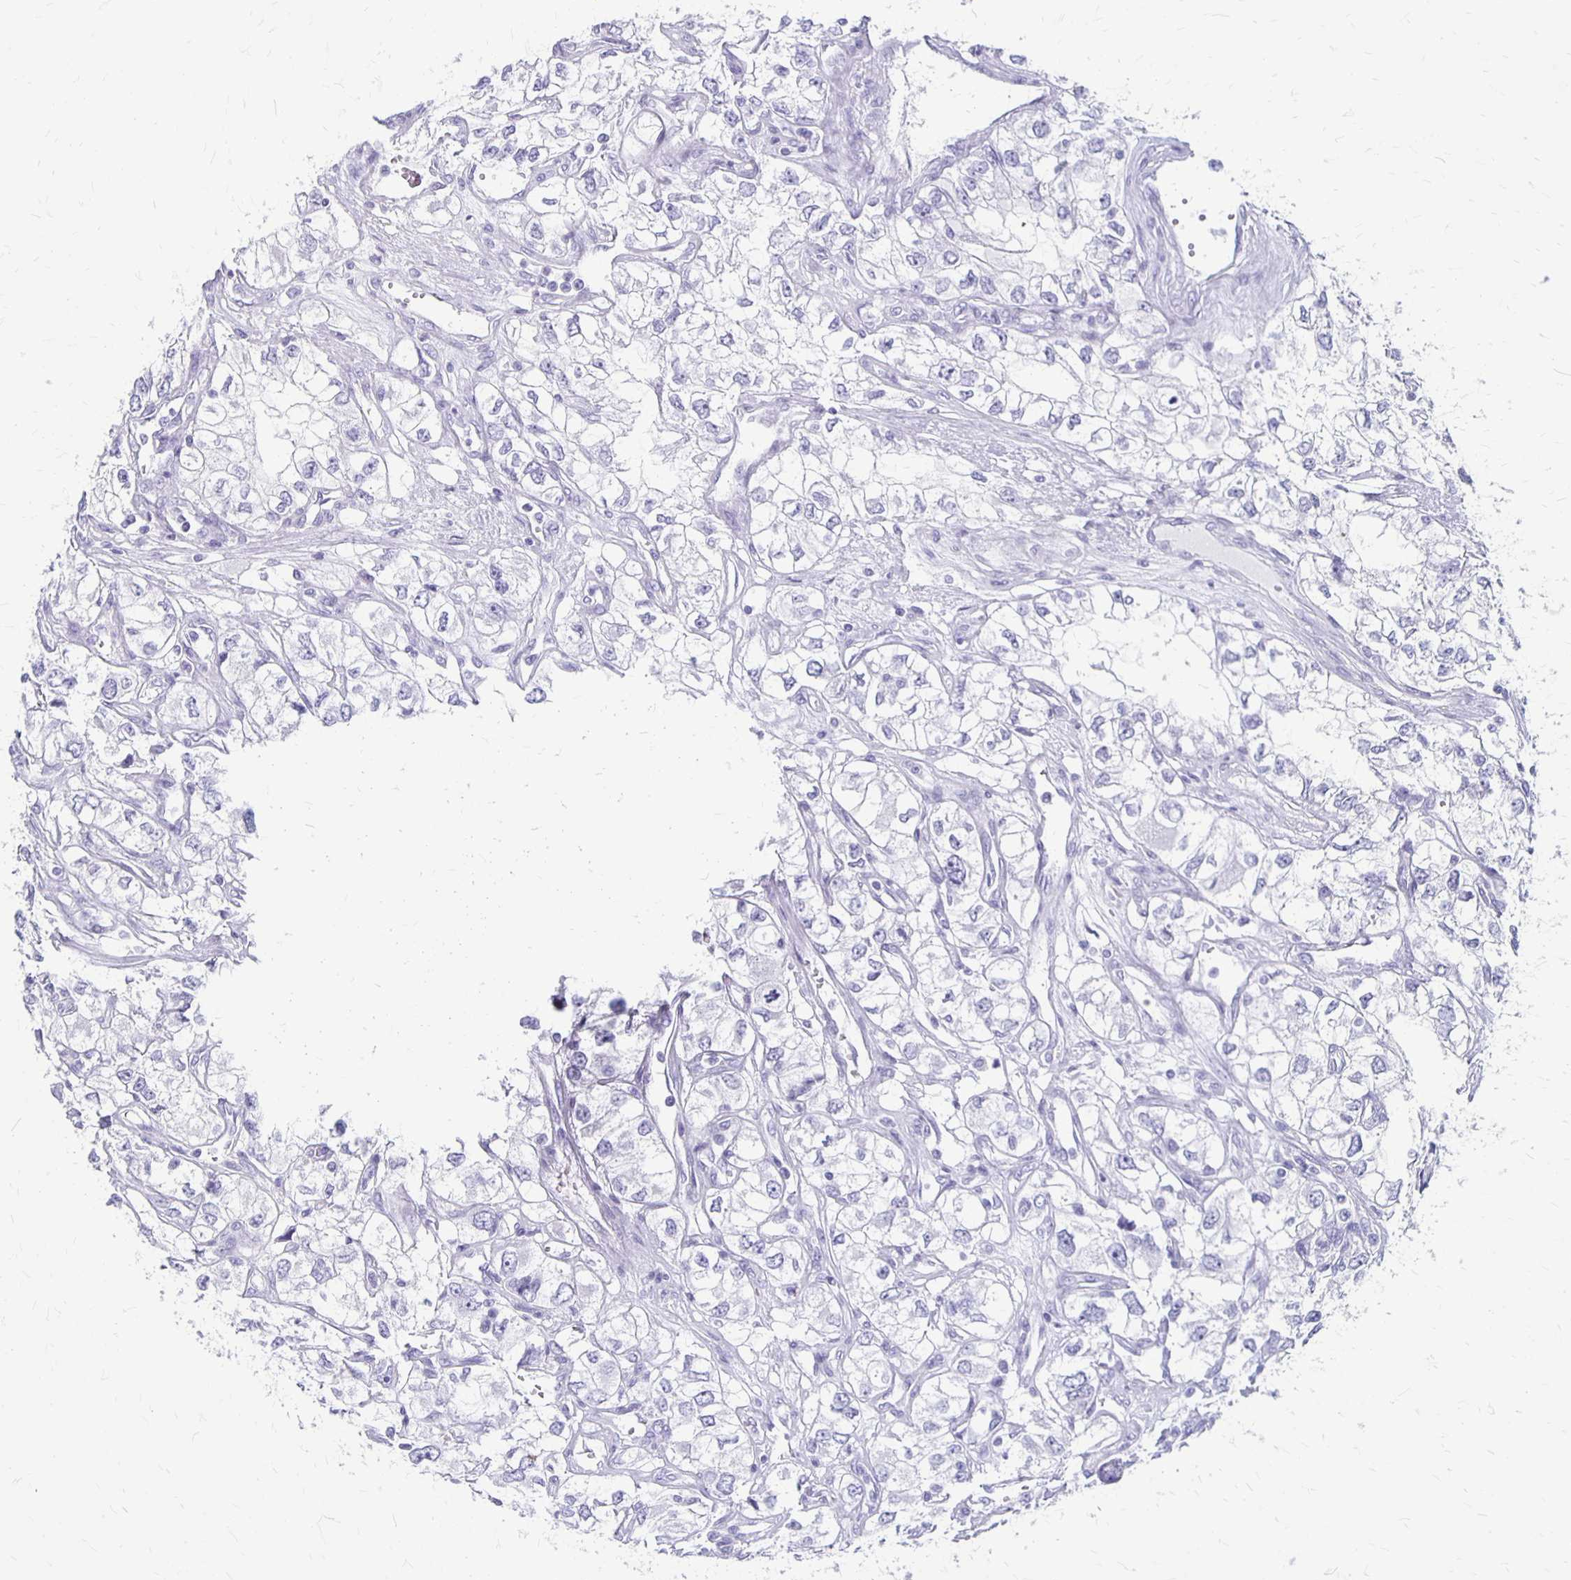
{"staining": {"intensity": "negative", "quantity": "none", "location": "none"}, "tissue": "renal cancer", "cell_type": "Tumor cells", "image_type": "cancer", "snomed": [{"axis": "morphology", "description": "Adenocarcinoma, NOS"}, {"axis": "topography", "description": "Kidney"}], "caption": "This is a histopathology image of immunohistochemistry (IHC) staining of renal cancer, which shows no positivity in tumor cells.", "gene": "MAGEC2", "patient": {"sex": "female", "age": 59}}